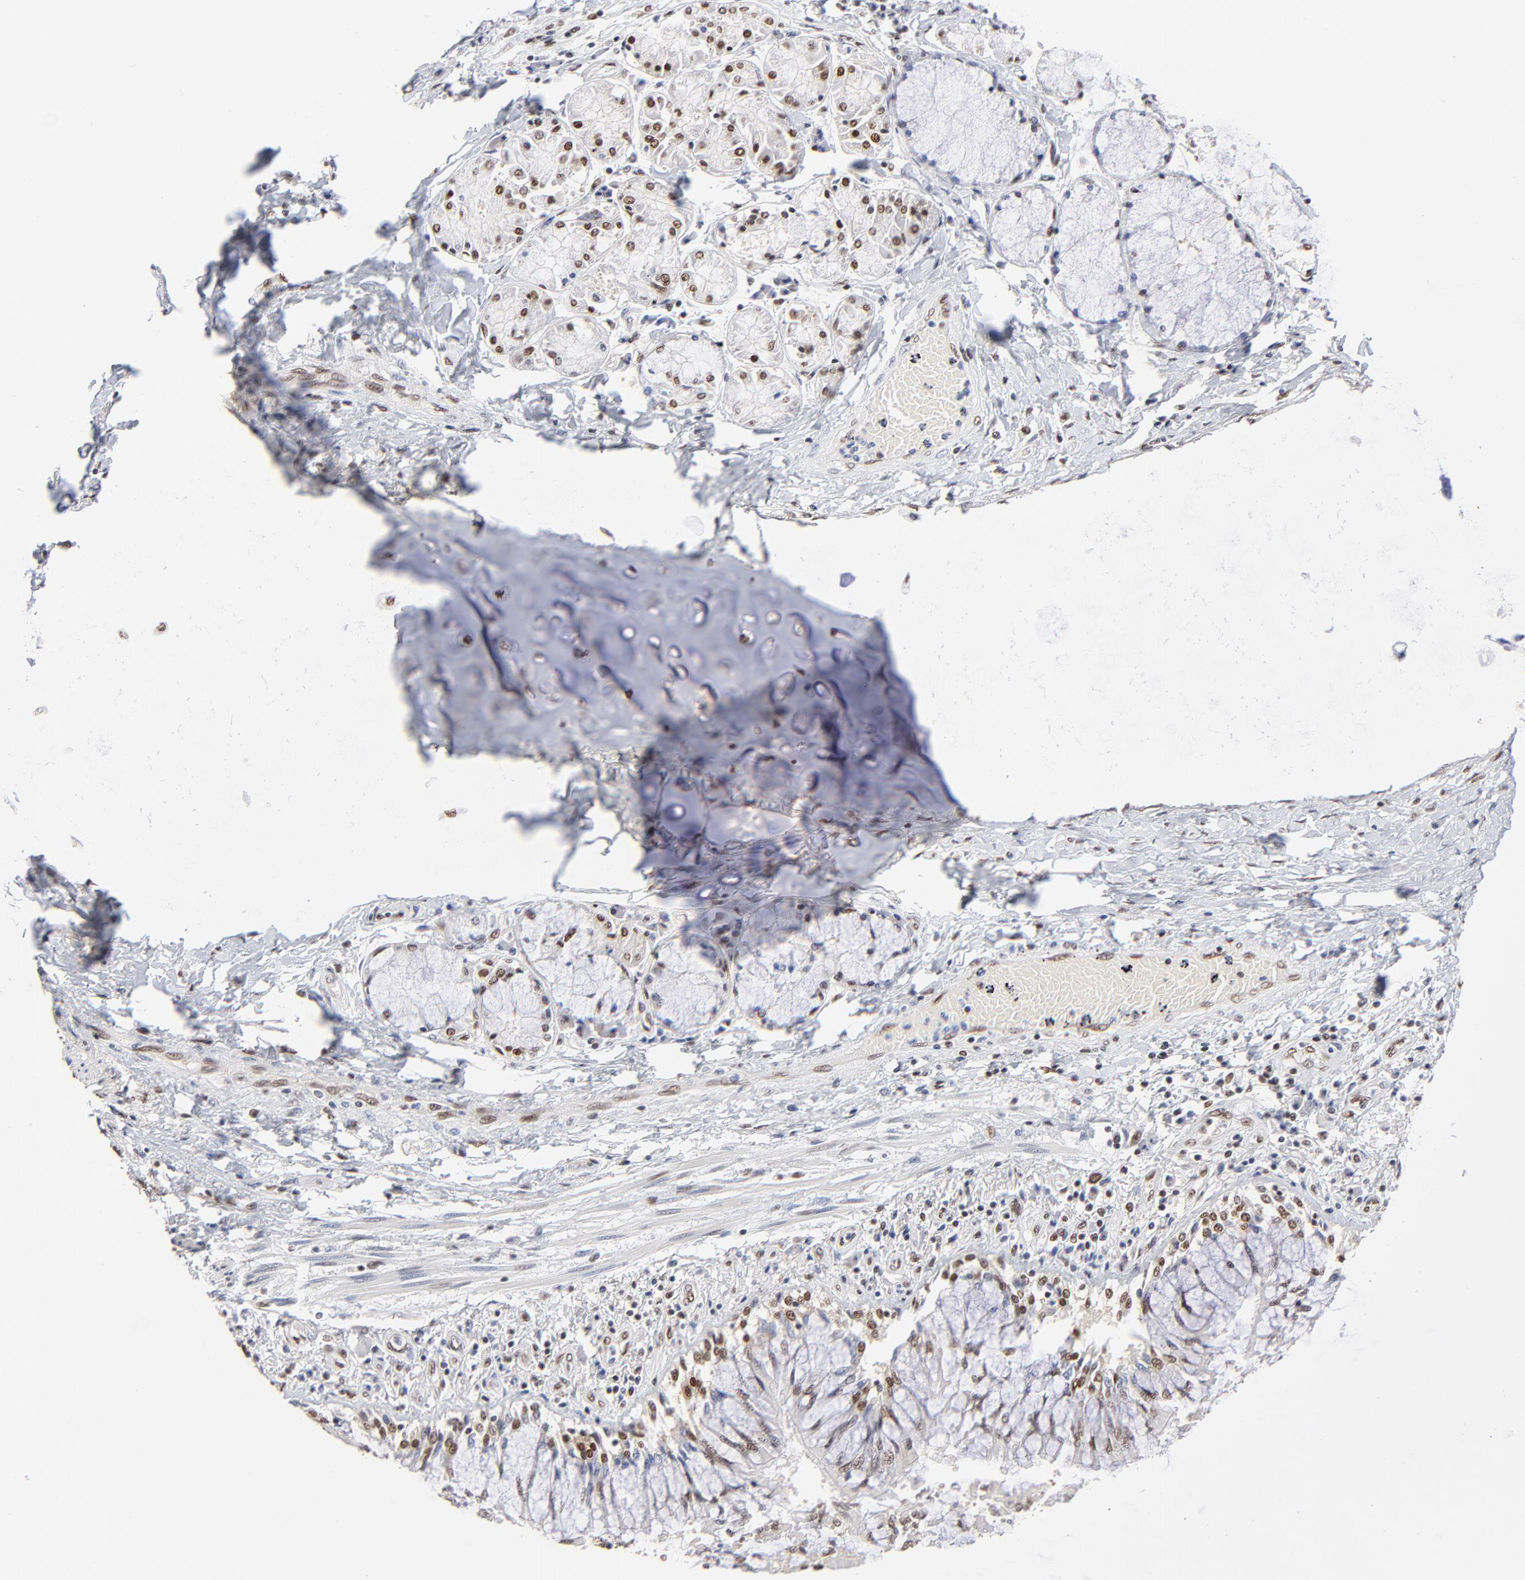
{"staining": {"intensity": "moderate", "quantity": ">75%", "location": "cytoplasmic/membranous,nuclear"}, "tissue": "adipose tissue", "cell_type": "Adipocytes", "image_type": "normal", "snomed": [{"axis": "morphology", "description": "Normal tissue, NOS"}, {"axis": "morphology", "description": "Adenocarcinoma, NOS"}, {"axis": "topography", "description": "Cartilage tissue"}, {"axis": "topography", "description": "Lung"}], "caption": "Approximately >75% of adipocytes in benign human adipose tissue exhibit moderate cytoplasmic/membranous,nuclear protein positivity as visualized by brown immunohistochemical staining.", "gene": "ZMYM3", "patient": {"sex": "female", "age": 67}}